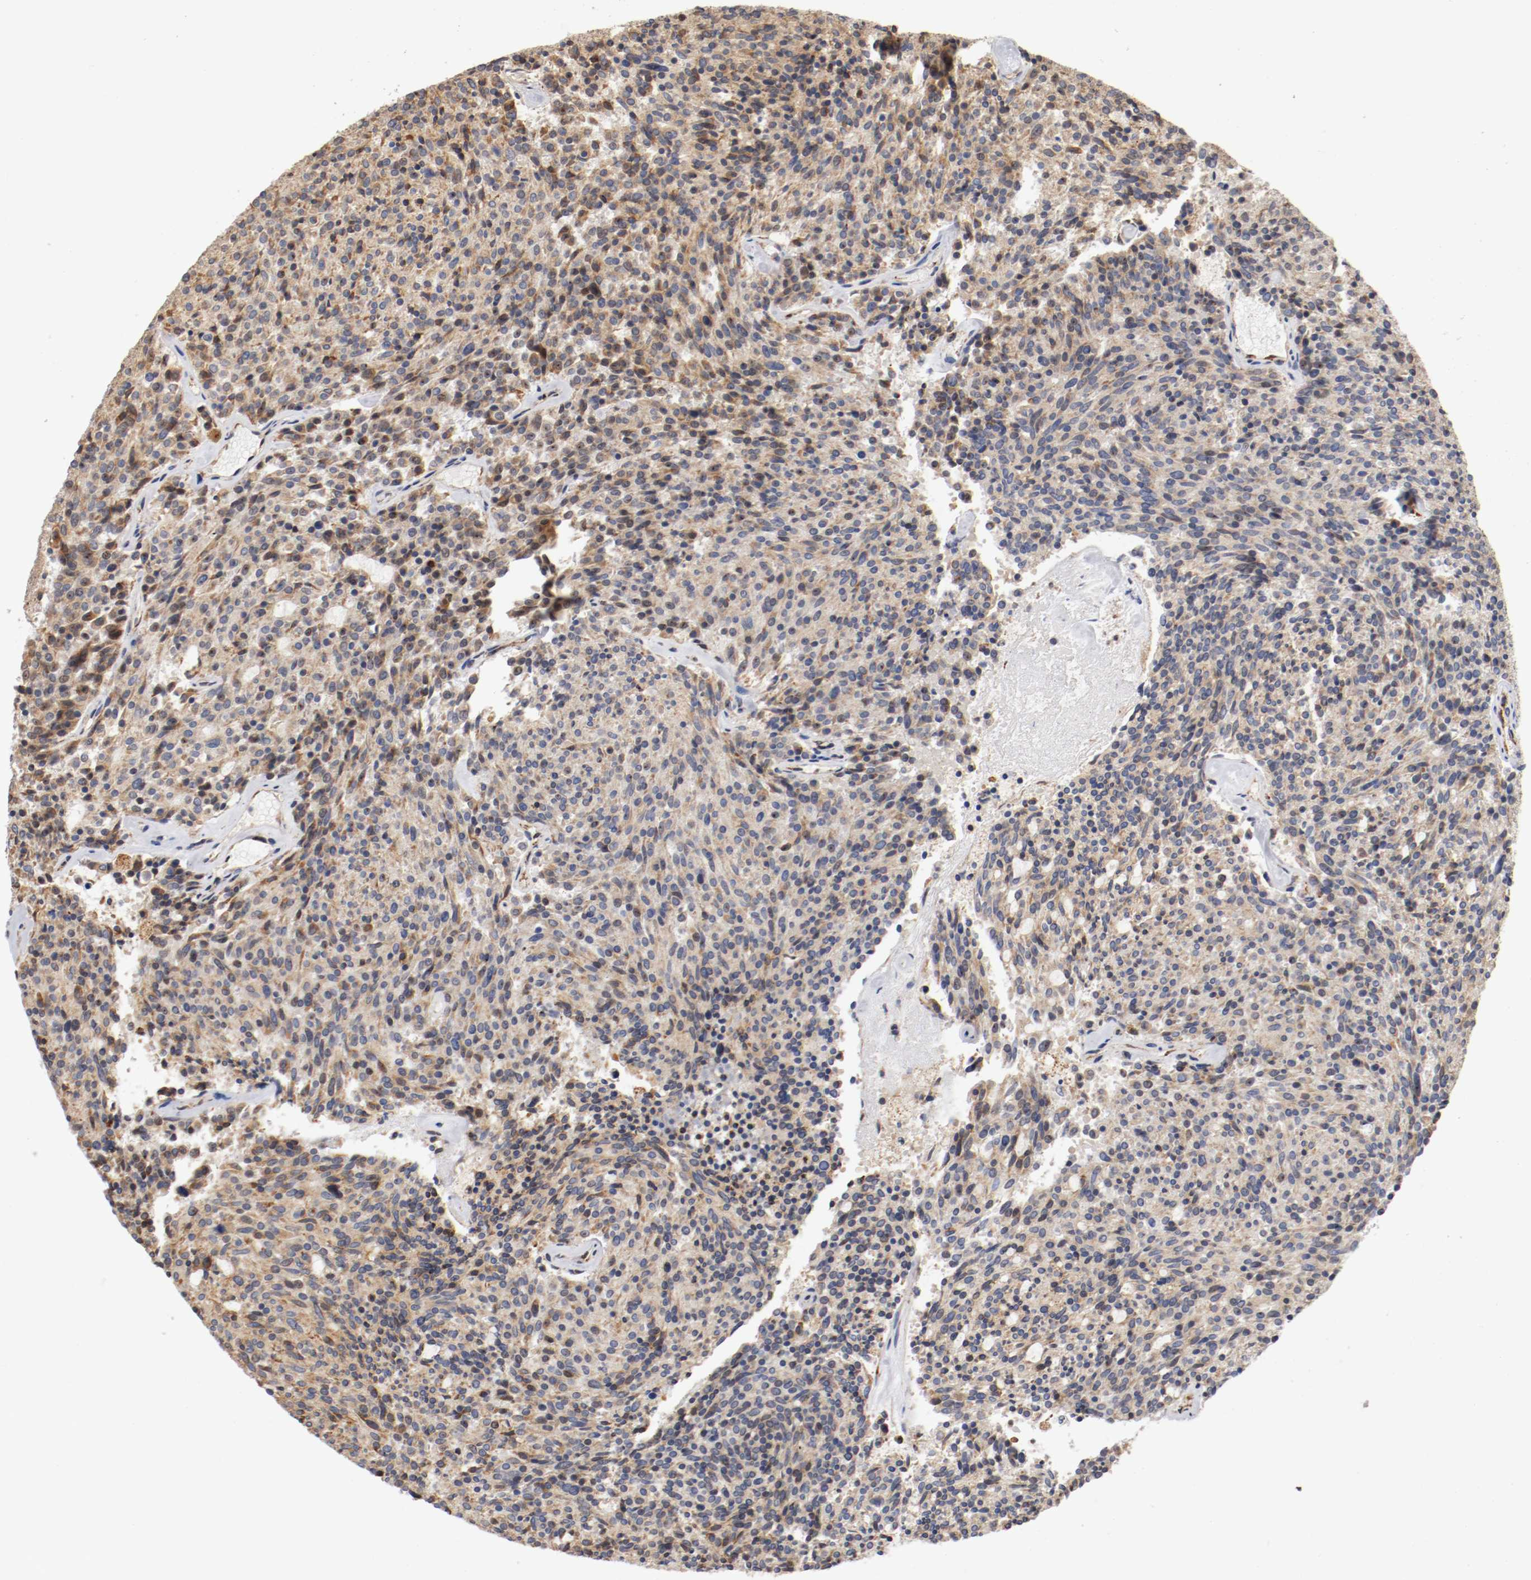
{"staining": {"intensity": "weak", "quantity": "25%-75%", "location": "cytoplasmic/membranous"}, "tissue": "carcinoid", "cell_type": "Tumor cells", "image_type": "cancer", "snomed": [{"axis": "morphology", "description": "Carcinoid, malignant, NOS"}, {"axis": "topography", "description": "Pancreas"}], "caption": "There is low levels of weak cytoplasmic/membranous staining in tumor cells of carcinoid, as demonstrated by immunohistochemical staining (brown color).", "gene": "TNFSF13", "patient": {"sex": "female", "age": 54}}